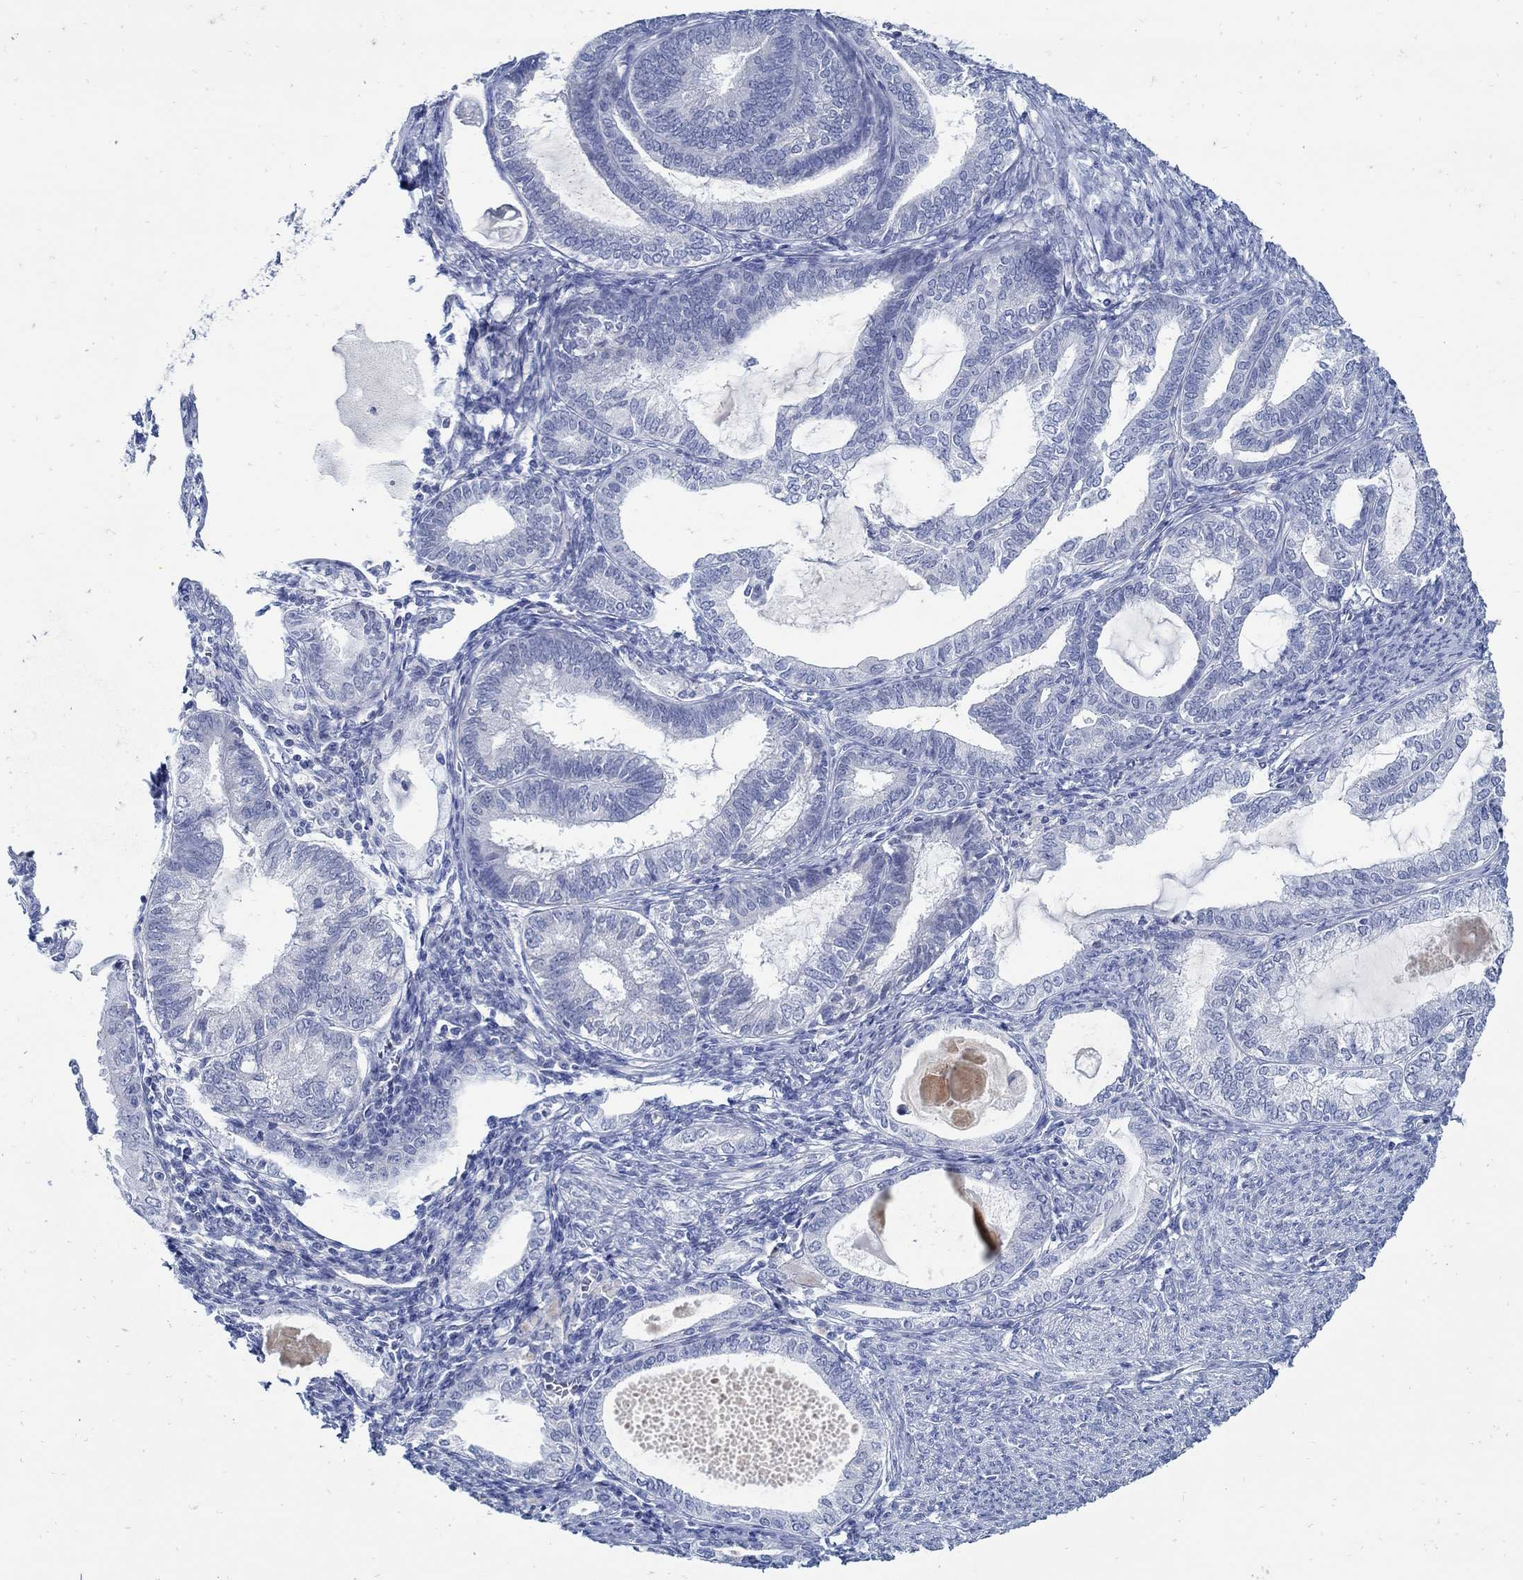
{"staining": {"intensity": "negative", "quantity": "none", "location": "none"}, "tissue": "endometrial cancer", "cell_type": "Tumor cells", "image_type": "cancer", "snomed": [{"axis": "morphology", "description": "Adenocarcinoma, NOS"}, {"axis": "topography", "description": "Endometrium"}], "caption": "Tumor cells show no significant protein positivity in endometrial cancer (adenocarcinoma).", "gene": "PAX9", "patient": {"sex": "female", "age": 86}}